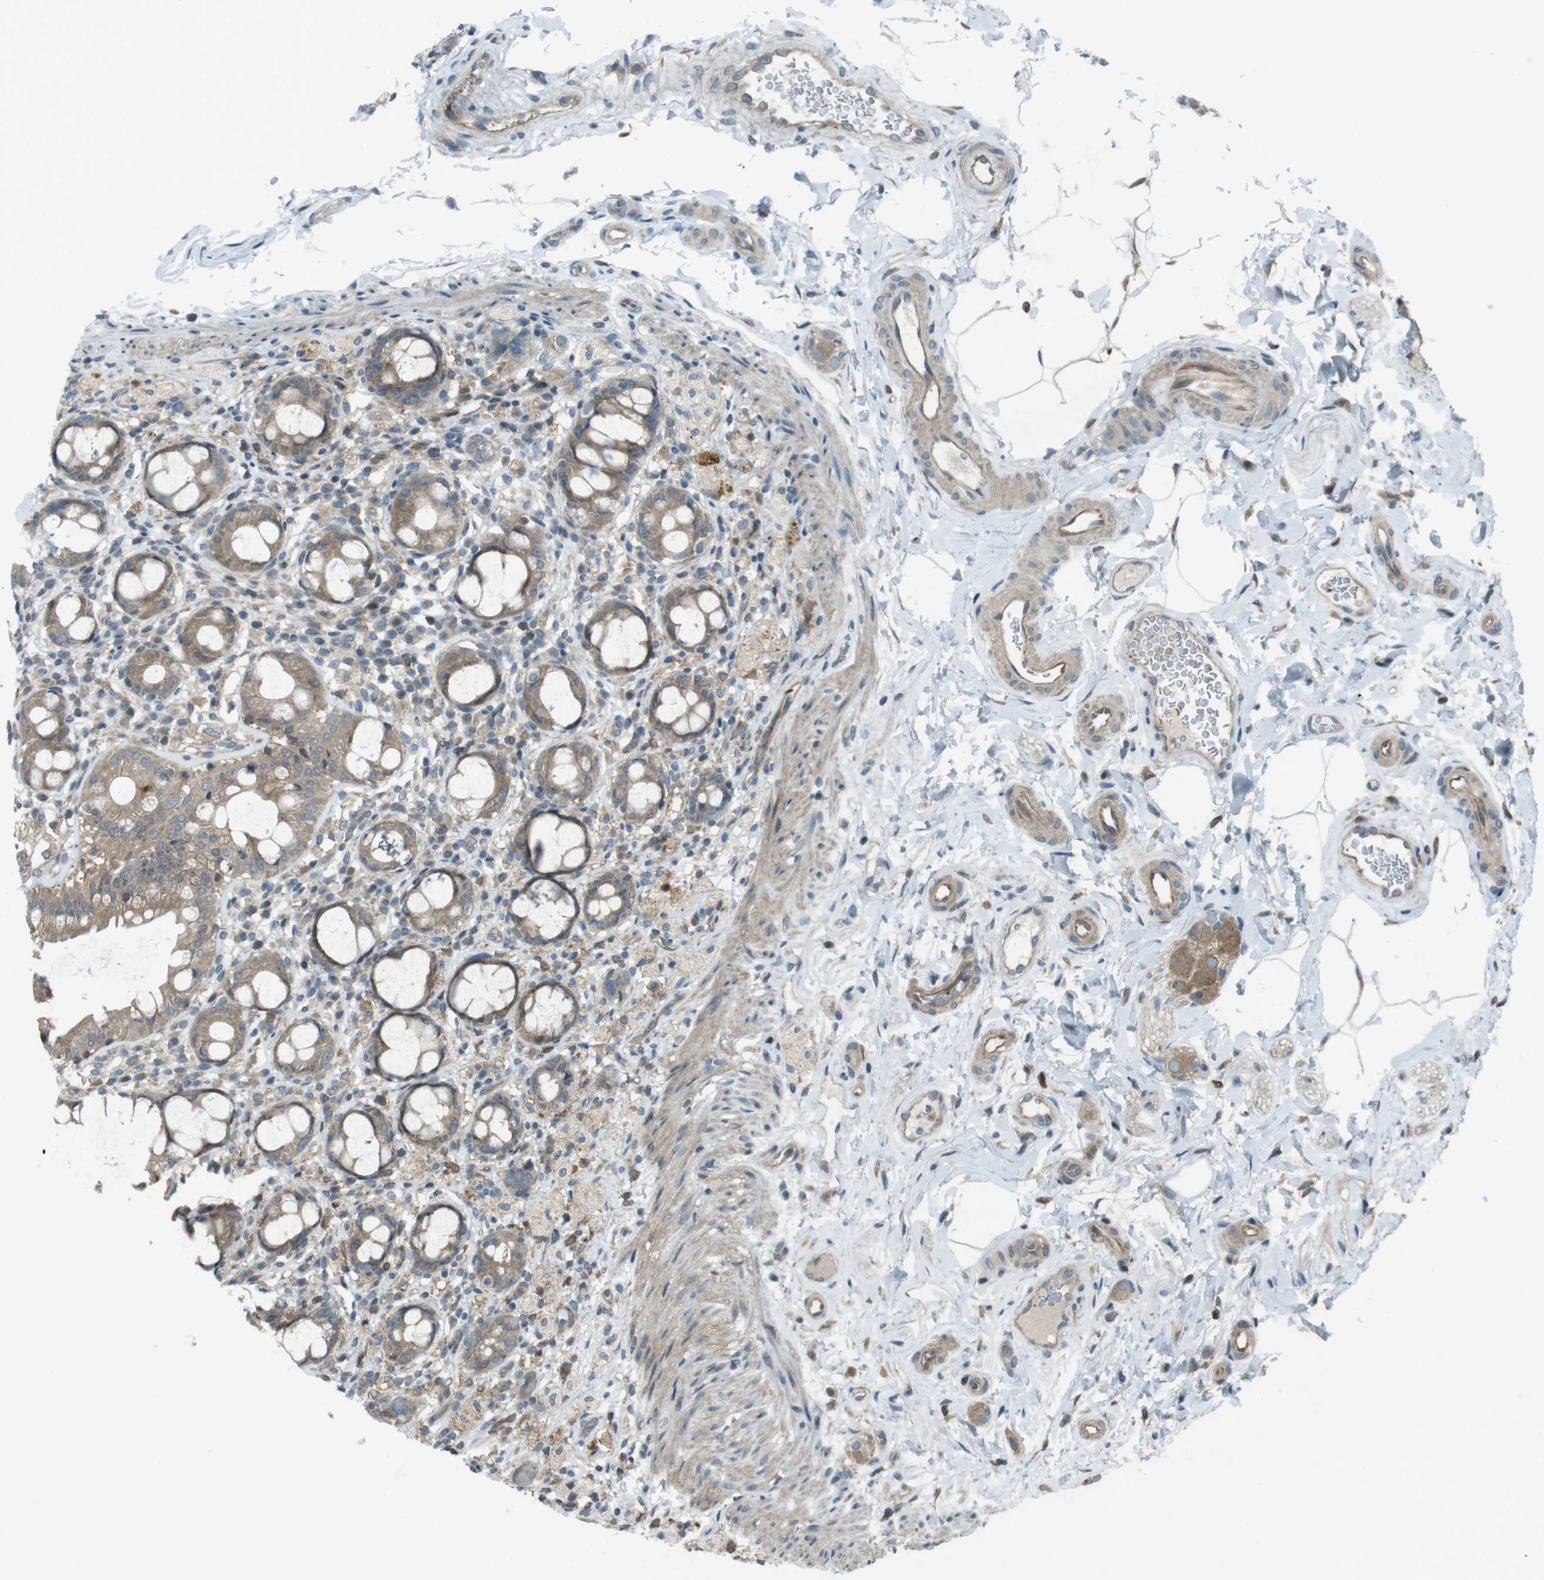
{"staining": {"intensity": "weak", "quantity": ">75%", "location": "cytoplasmic/membranous"}, "tissue": "rectum", "cell_type": "Glandular cells", "image_type": "normal", "snomed": [{"axis": "morphology", "description": "Normal tissue, NOS"}, {"axis": "topography", "description": "Rectum"}], "caption": "A histopathology image of human rectum stained for a protein shows weak cytoplasmic/membranous brown staining in glandular cells. The staining is performed using DAB brown chromogen to label protein expression. The nuclei are counter-stained blue using hematoxylin.", "gene": "ZYX", "patient": {"sex": "male", "age": 44}}